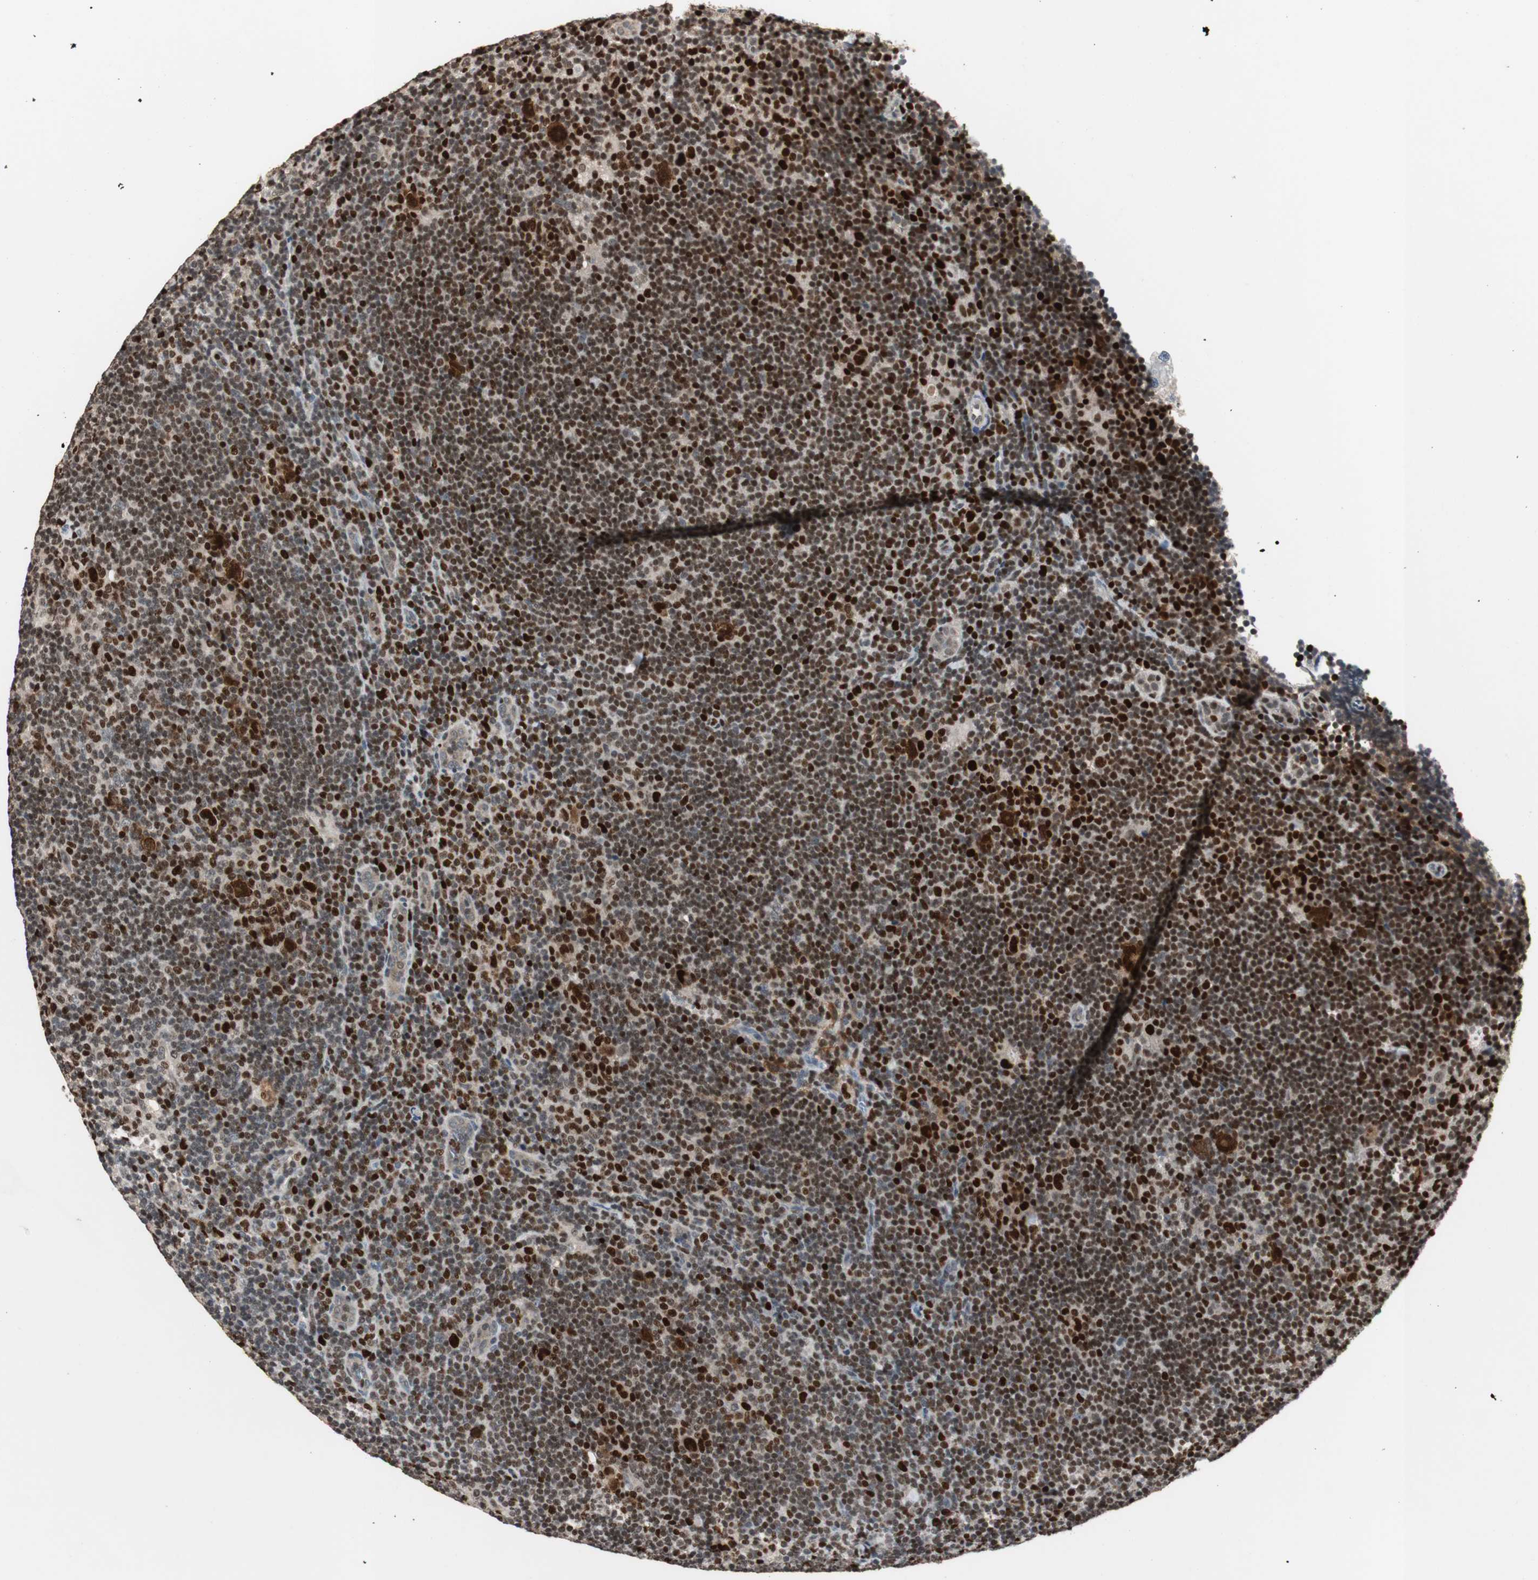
{"staining": {"intensity": "strong", "quantity": ">75%", "location": "nuclear"}, "tissue": "lymphoma", "cell_type": "Tumor cells", "image_type": "cancer", "snomed": [{"axis": "morphology", "description": "Hodgkin's disease, NOS"}, {"axis": "topography", "description": "Lymph node"}], "caption": "Approximately >75% of tumor cells in Hodgkin's disease display strong nuclear protein staining as visualized by brown immunohistochemical staining.", "gene": "FEN1", "patient": {"sex": "female", "age": 57}}